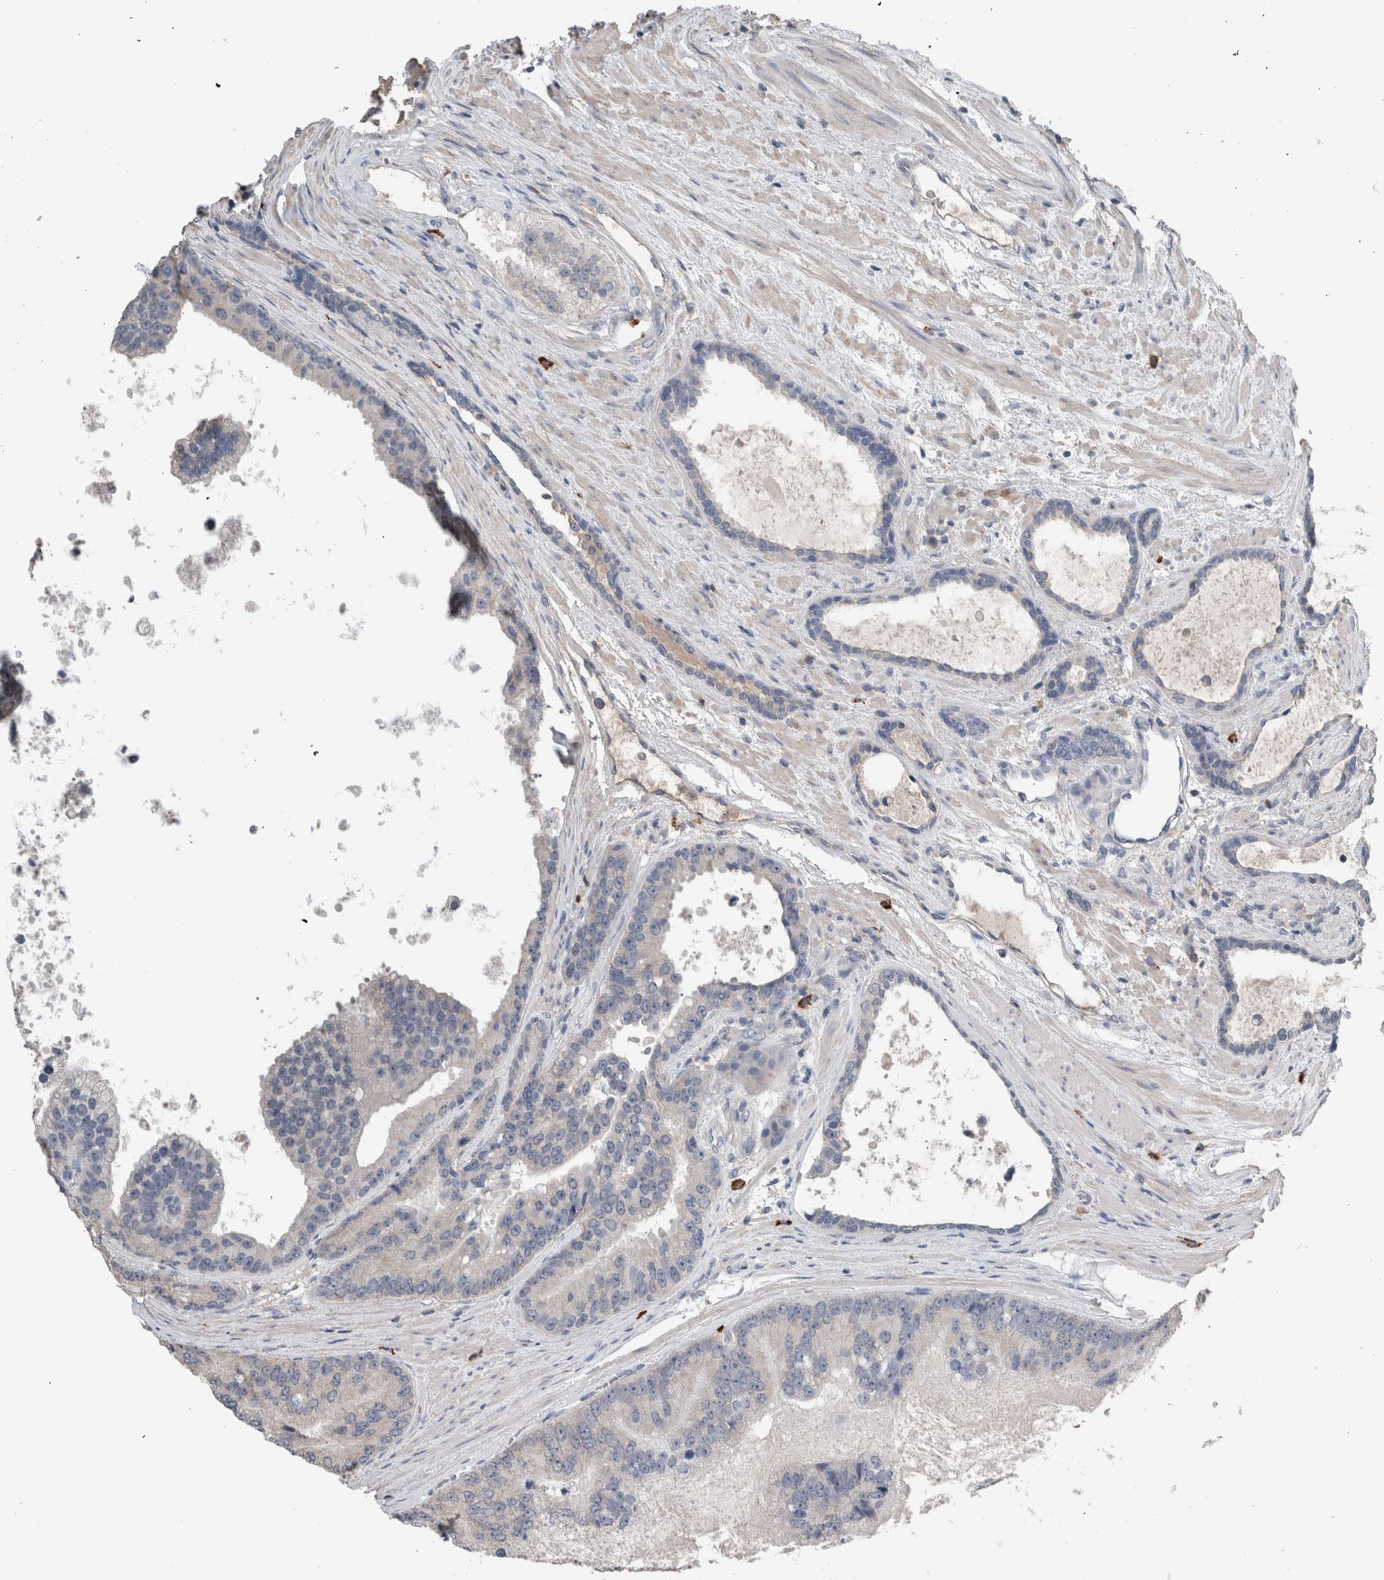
{"staining": {"intensity": "negative", "quantity": "none", "location": "none"}, "tissue": "prostate cancer", "cell_type": "Tumor cells", "image_type": "cancer", "snomed": [{"axis": "morphology", "description": "Adenocarcinoma, High grade"}, {"axis": "topography", "description": "Prostate"}], "caption": "Human prostate high-grade adenocarcinoma stained for a protein using immunohistochemistry (IHC) reveals no staining in tumor cells.", "gene": "CRNN", "patient": {"sex": "male", "age": 70}}